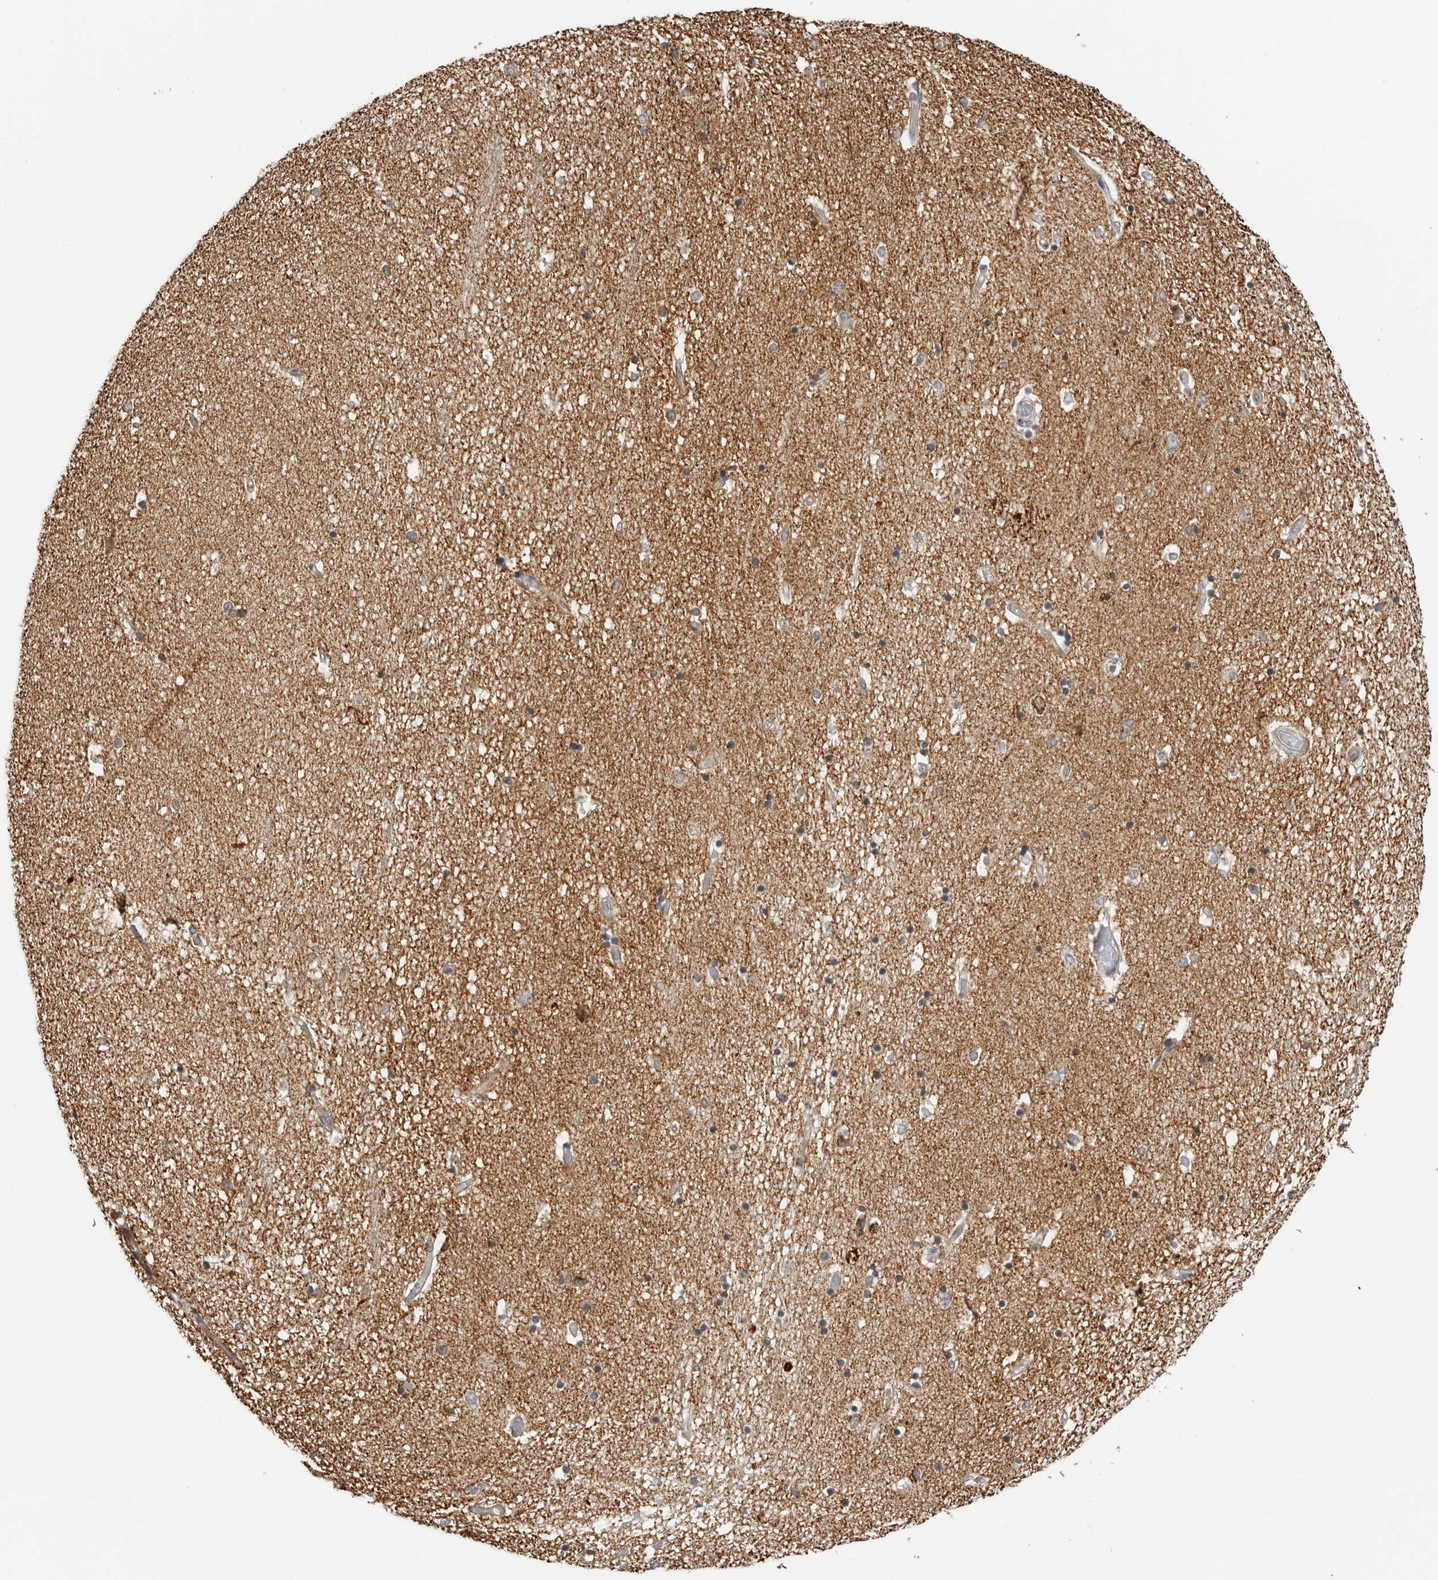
{"staining": {"intensity": "moderate", "quantity": "<25%", "location": "cytoplasmic/membranous"}, "tissue": "hippocampus", "cell_type": "Glial cells", "image_type": "normal", "snomed": [{"axis": "morphology", "description": "Normal tissue, NOS"}, {"axis": "topography", "description": "Hippocampus"}], "caption": "Immunohistochemical staining of normal hippocampus exhibits moderate cytoplasmic/membranous protein staining in about <25% of glial cells.", "gene": "COX5A", "patient": {"sex": "male", "age": 45}}